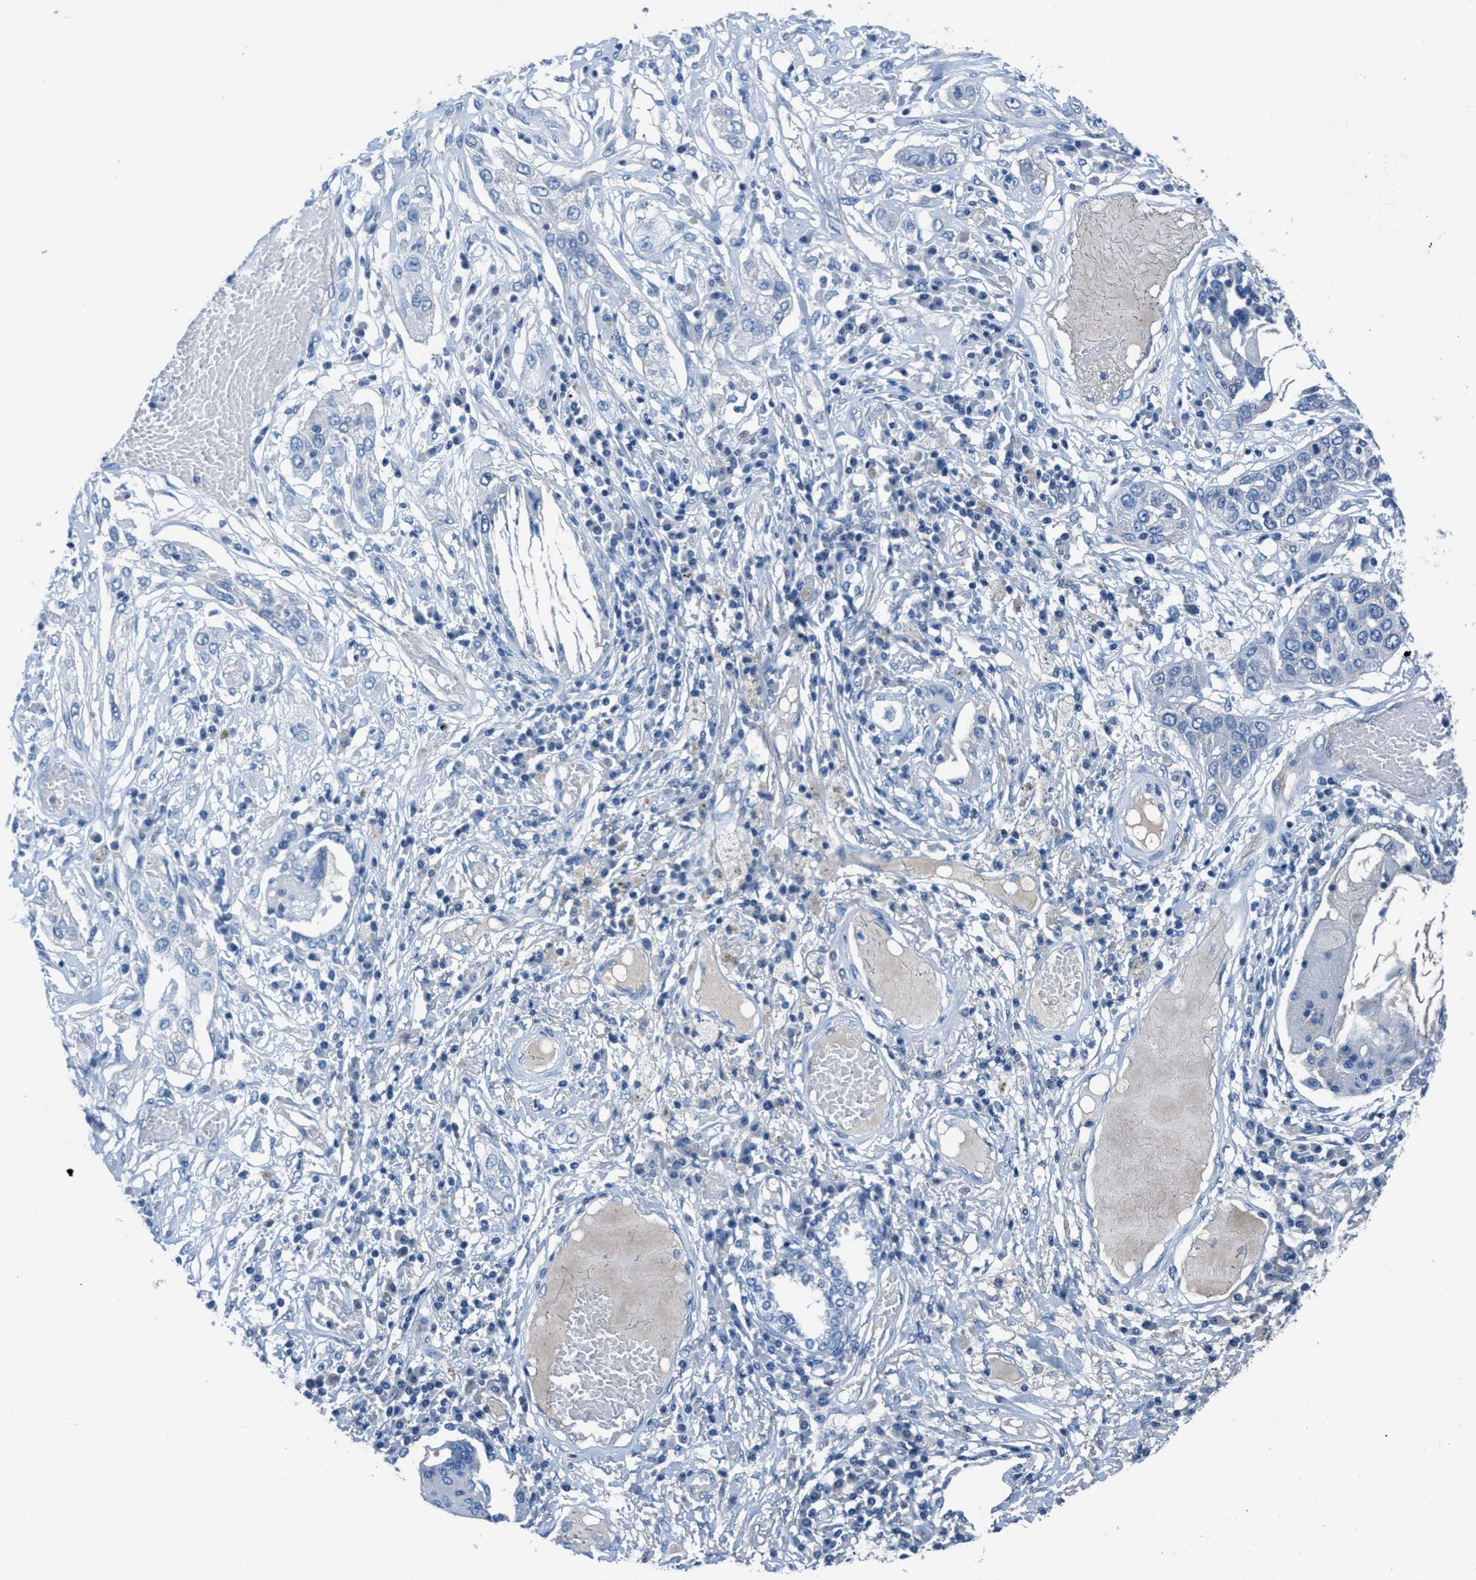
{"staining": {"intensity": "negative", "quantity": "none", "location": "none"}, "tissue": "lung cancer", "cell_type": "Tumor cells", "image_type": "cancer", "snomed": [{"axis": "morphology", "description": "Squamous cell carcinoma, NOS"}, {"axis": "topography", "description": "Lung"}], "caption": "The histopathology image displays no staining of tumor cells in squamous cell carcinoma (lung).", "gene": "MGARP", "patient": {"sex": "male", "age": 71}}